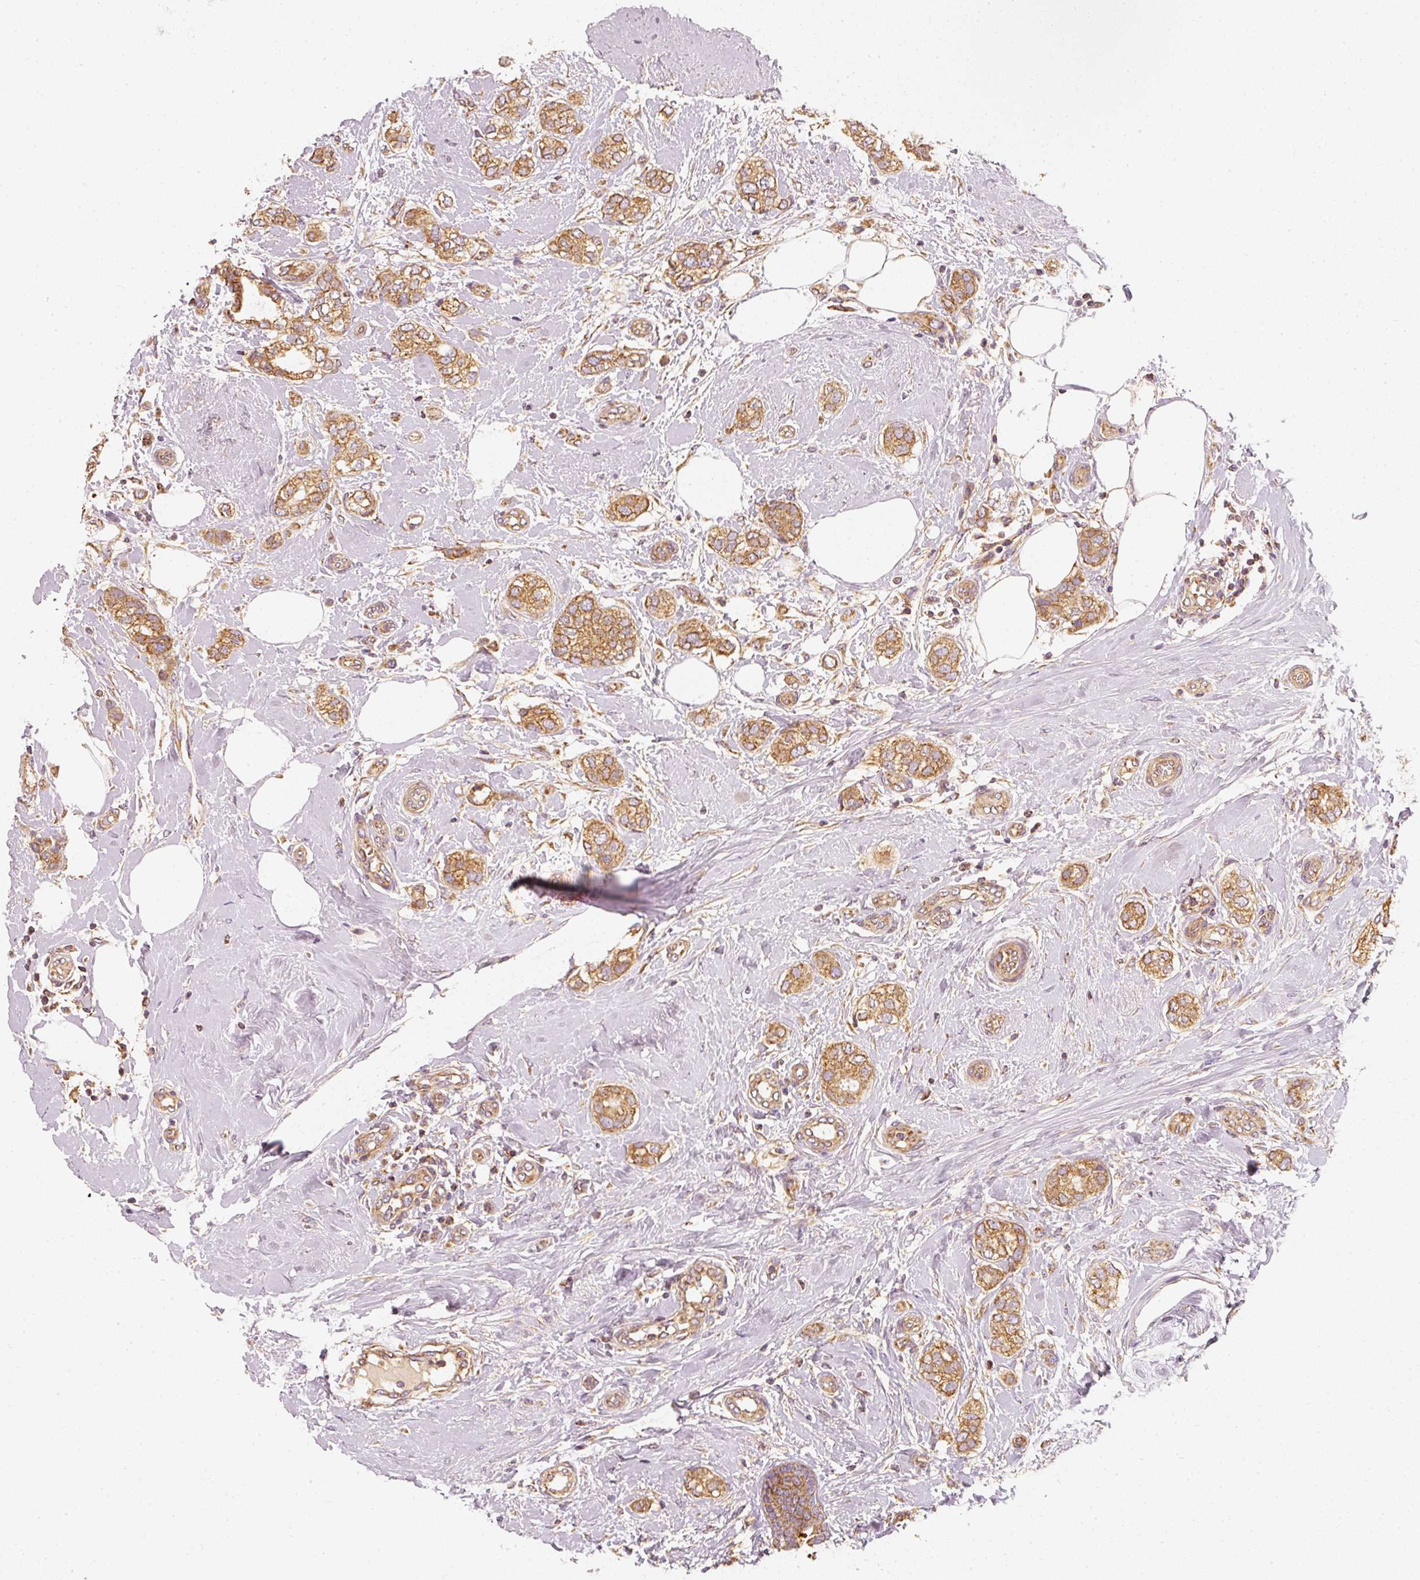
{"staining": {"intensity": "moderate", "quantity": ">75%", "location": "cytoplasmic/membranous"}, "tissue": "breast cancer", "cell_type": "Tumor cells", "image_type": "cancer", "snomed": [{"axis": "morphology", "description": "Duct carcinoma"}, {"axis": "topography", "description": "Breast"}], "caption": "IHC (DAB (3,3'-diaminobenzidine)) staining of human breast cancer exhibits moderate cytoplasmic/membranous protein positivity in approximately >75% of tumor cells. The staining was performed using DAB, with brown indicating positive protein expression. Nuclei are stained blue with hematoxylin.", "gene": "TOMM40", "patient": {"sex": "female", "age": 73}}